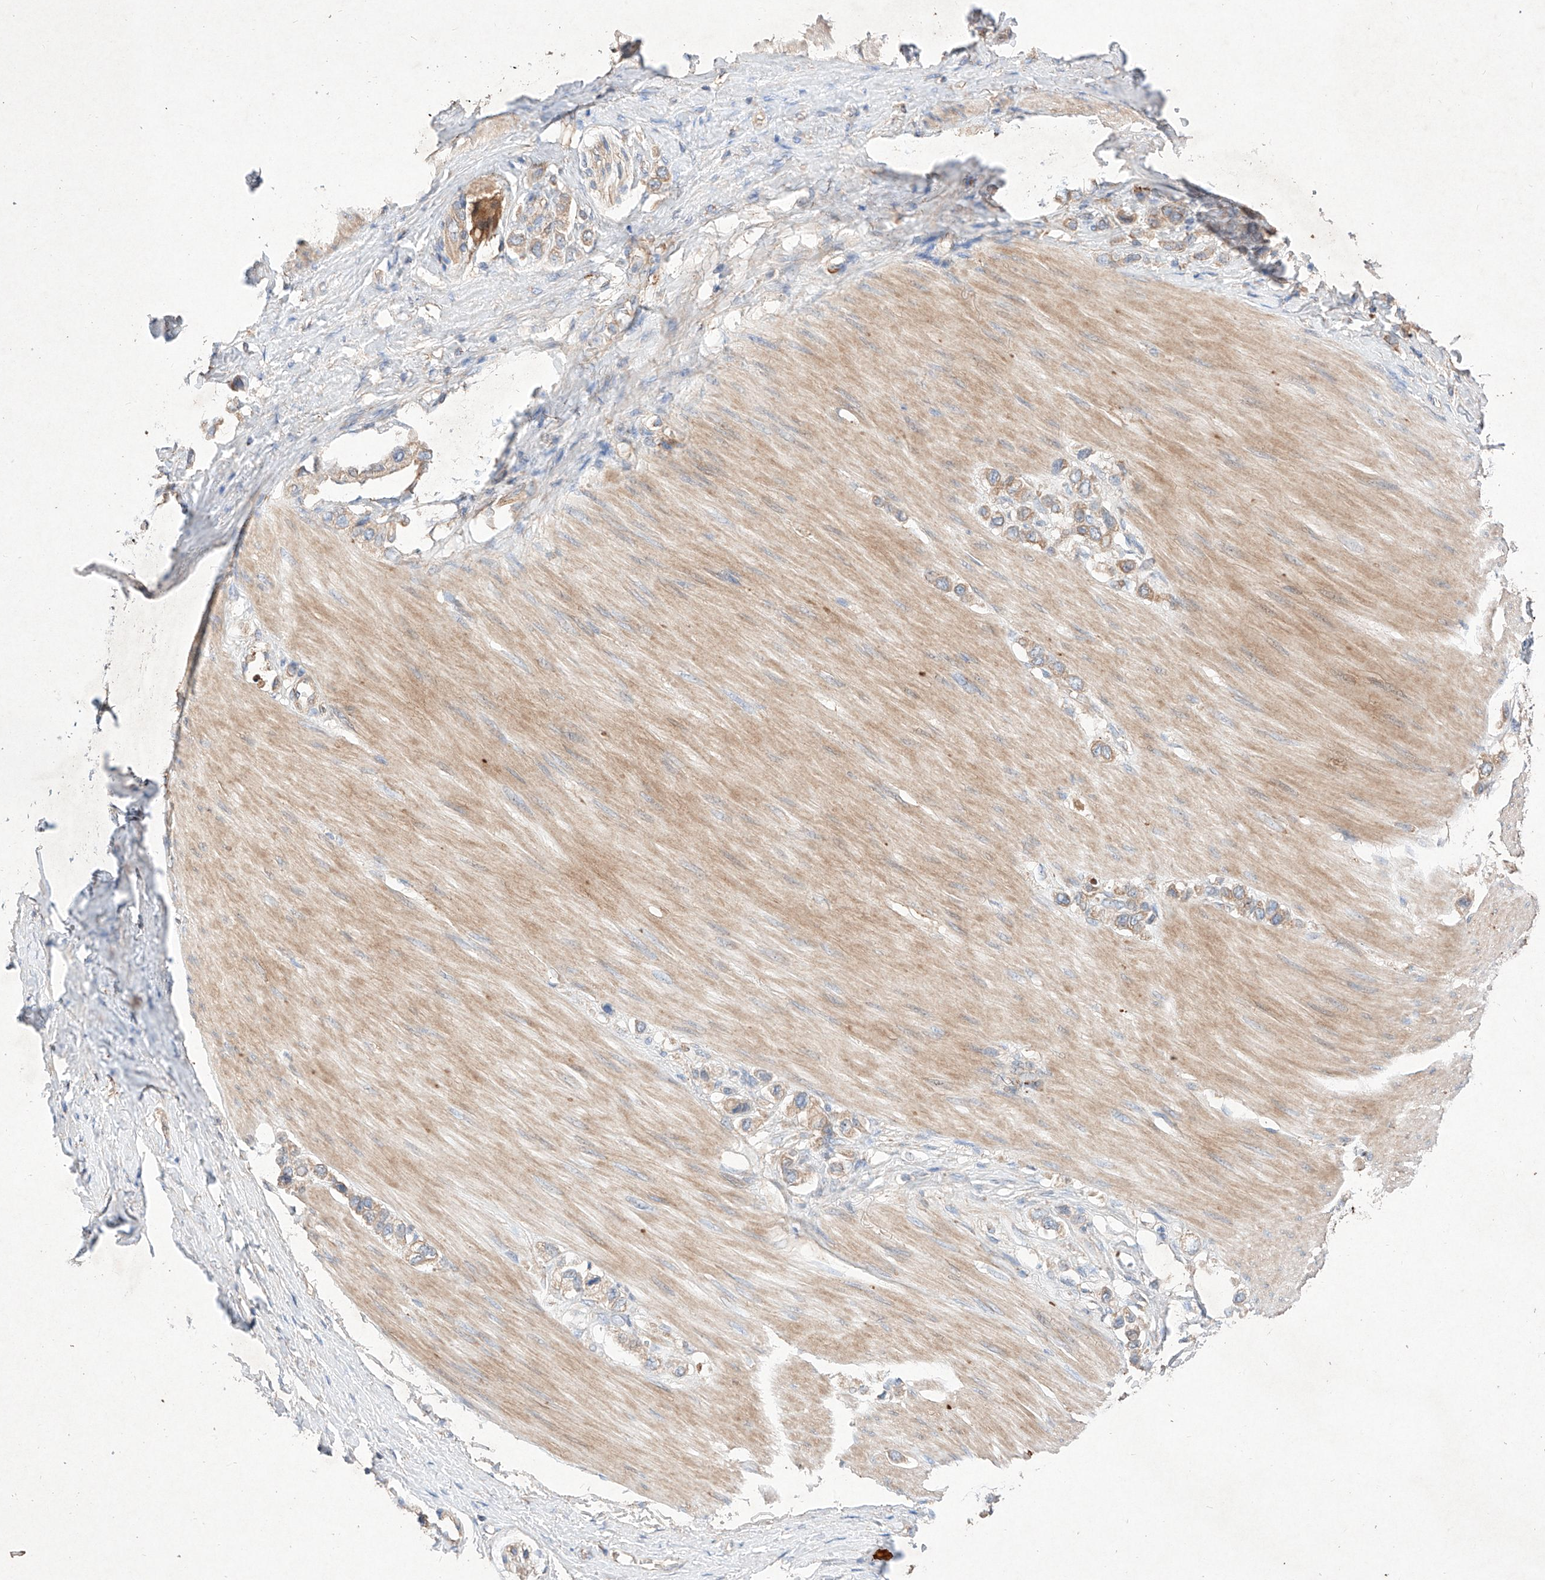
{"staining": {"intensity": "weak", "quantity": ">75%", "location": "cytoplasmic/membranous"}, "tissue": "stomach cancer", "cell_type": "Tumor cells", "image_type": "cancer", "snomed": [{"axis": "morphology", "description": "Adenocarcinoma, NOS"}, {"axis": "topography", "description": "Stomach"}], "caption": "Immunohistochemical staining of human stomach cancer displays low levels of weak cytoplasmic/membranous protein expression in approximately >75% of tumor cells.", "gene": "C6orf62", "patient": {"sex": "female", "age": 65}}